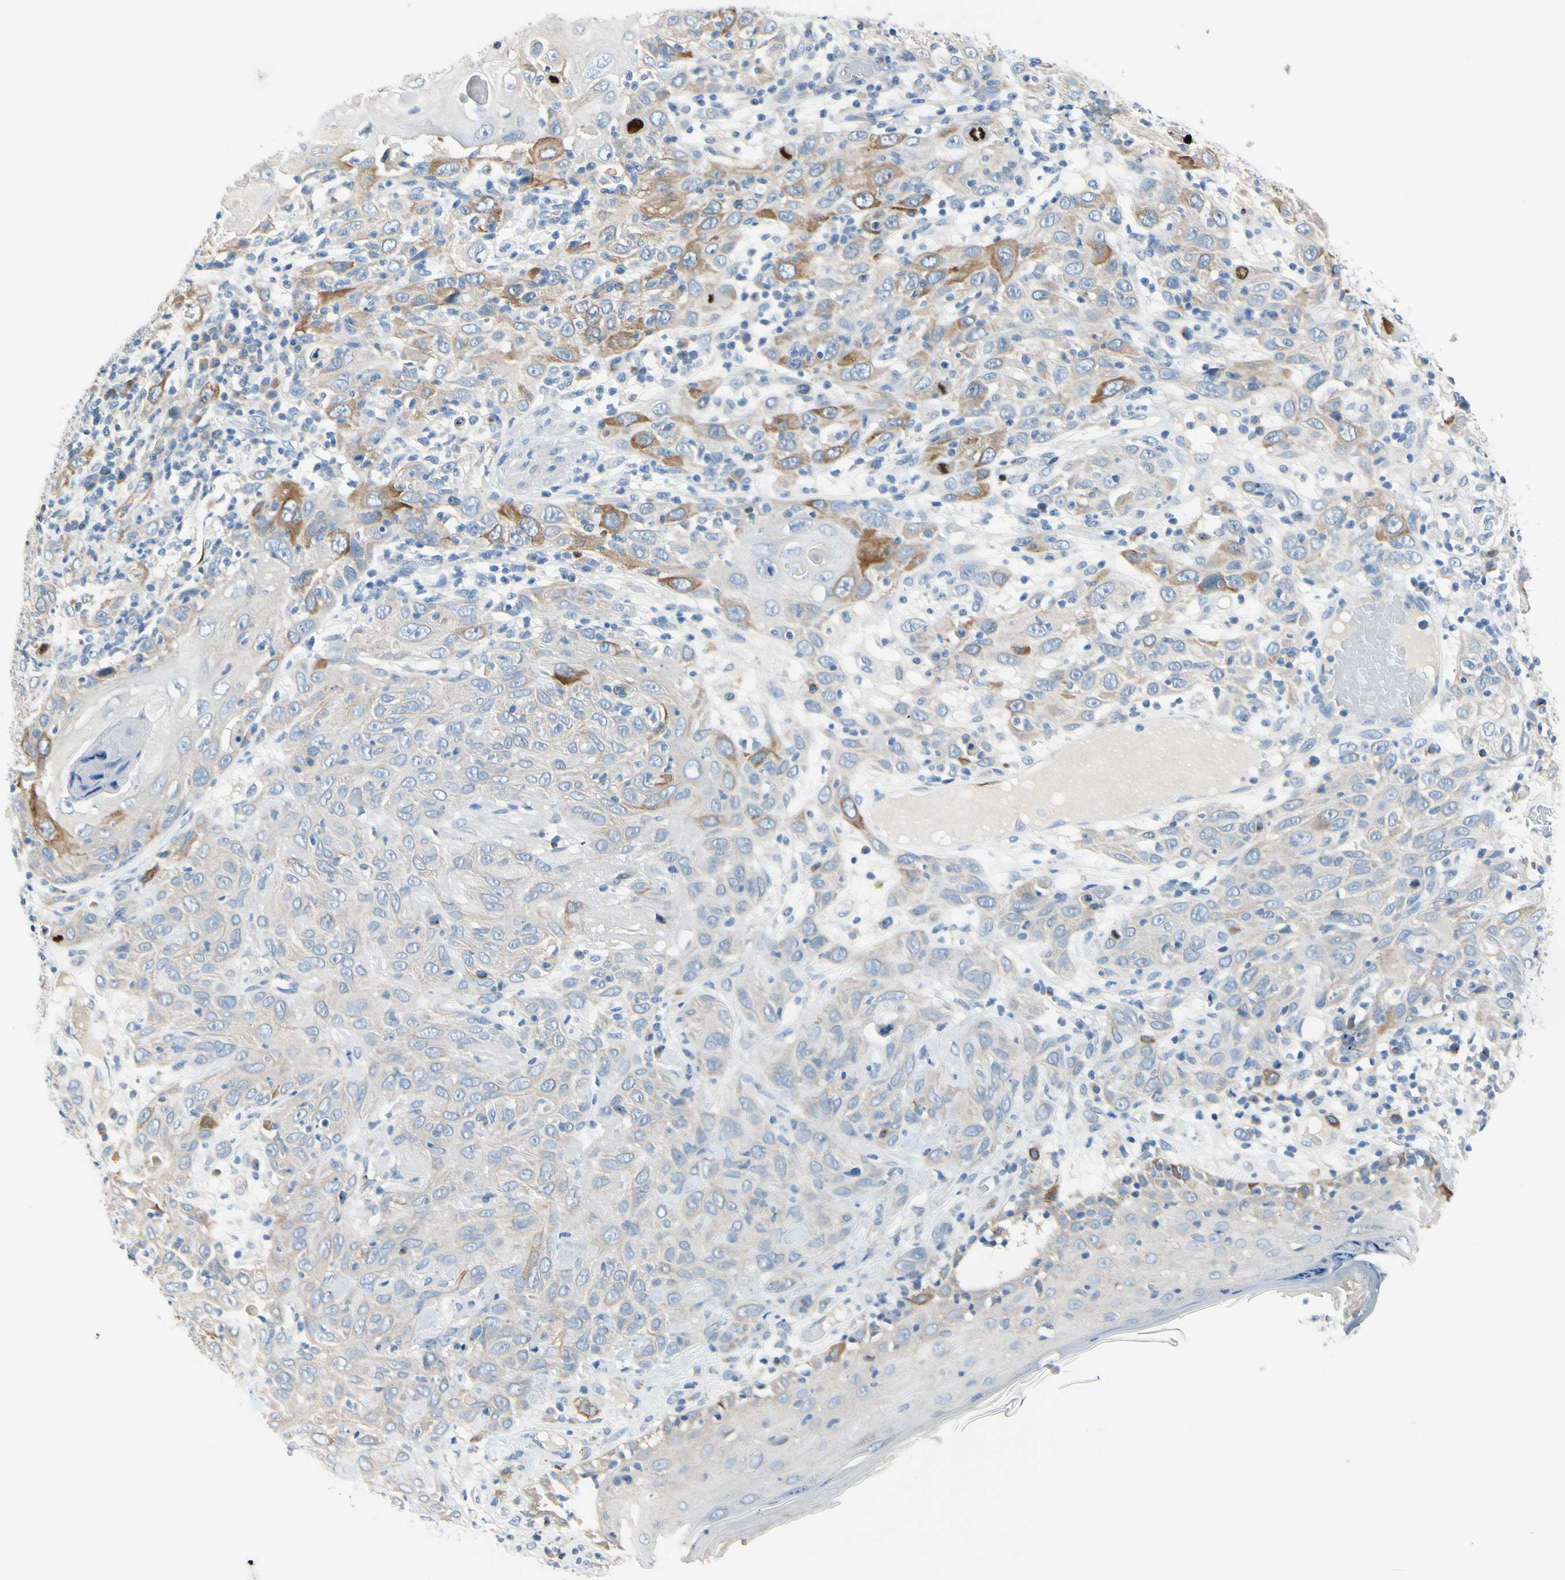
{"staining": {"intensity": "moderate", "quantity": "<25%", "location": "cytoplasmic/membranous"}, "tissue": "skin cancer", "cell_type": "Tumor cells", "image_type": "cancer", "snomed": [{"axis": "morphology", "description": "Squamous cell carcinoma, NOS"}, {"axis": "topography", "description": "Skin"}], "caption": "Immunohistochemical staining of human skin cancer (squamous cell carcinoma) exhibits low levels of moderate cytoplasmic/membranous protein staining in about <25% of tumor cells.", "gene": "CKAP2", "patient": {"sex": "female", "age": 88}}